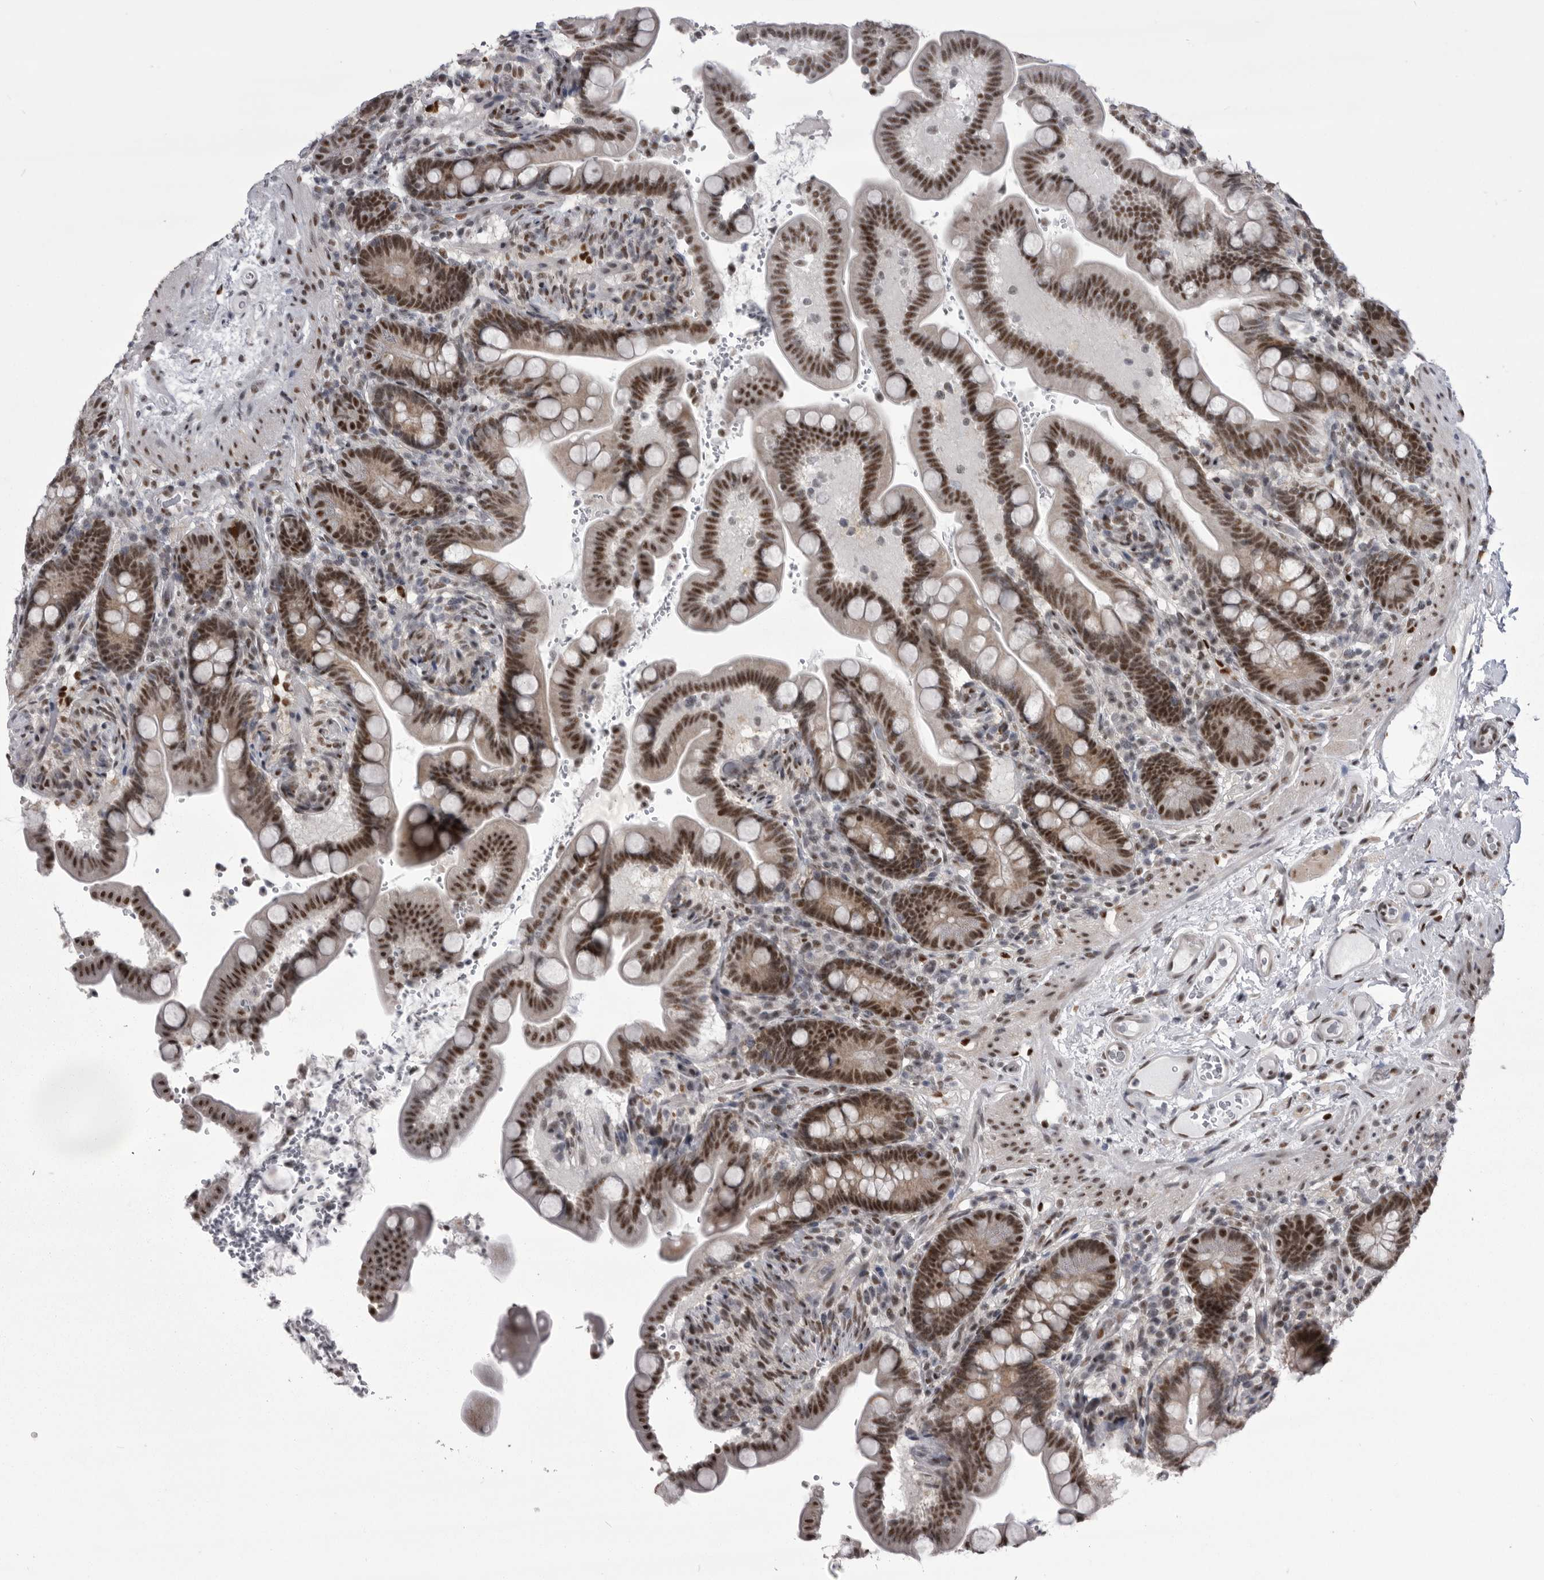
{"staining": {"intensity": "moderate", "quantity": ">75%", "location": "nuclear"}, "tissue": "colon", "cell_type": "Endothelial cells", "image_type": "normal", "snomed": [{"axis": "morphology", "description": "Normal tissue, NOS"}, {"axis": "topography", "description": "Smooth muscle"}, {"axis": "topography", "description": "Colon"}], "caption": "This micrograph exhibits normal colon stained with immunohistochemistry to label a protein in brown. The nuclear of endothelial cells show moderate positivity for the protein. Nuclei are counter-stained blue.", "gene": "MEPCE", "patient": {"sex": "male", "age": 73}}